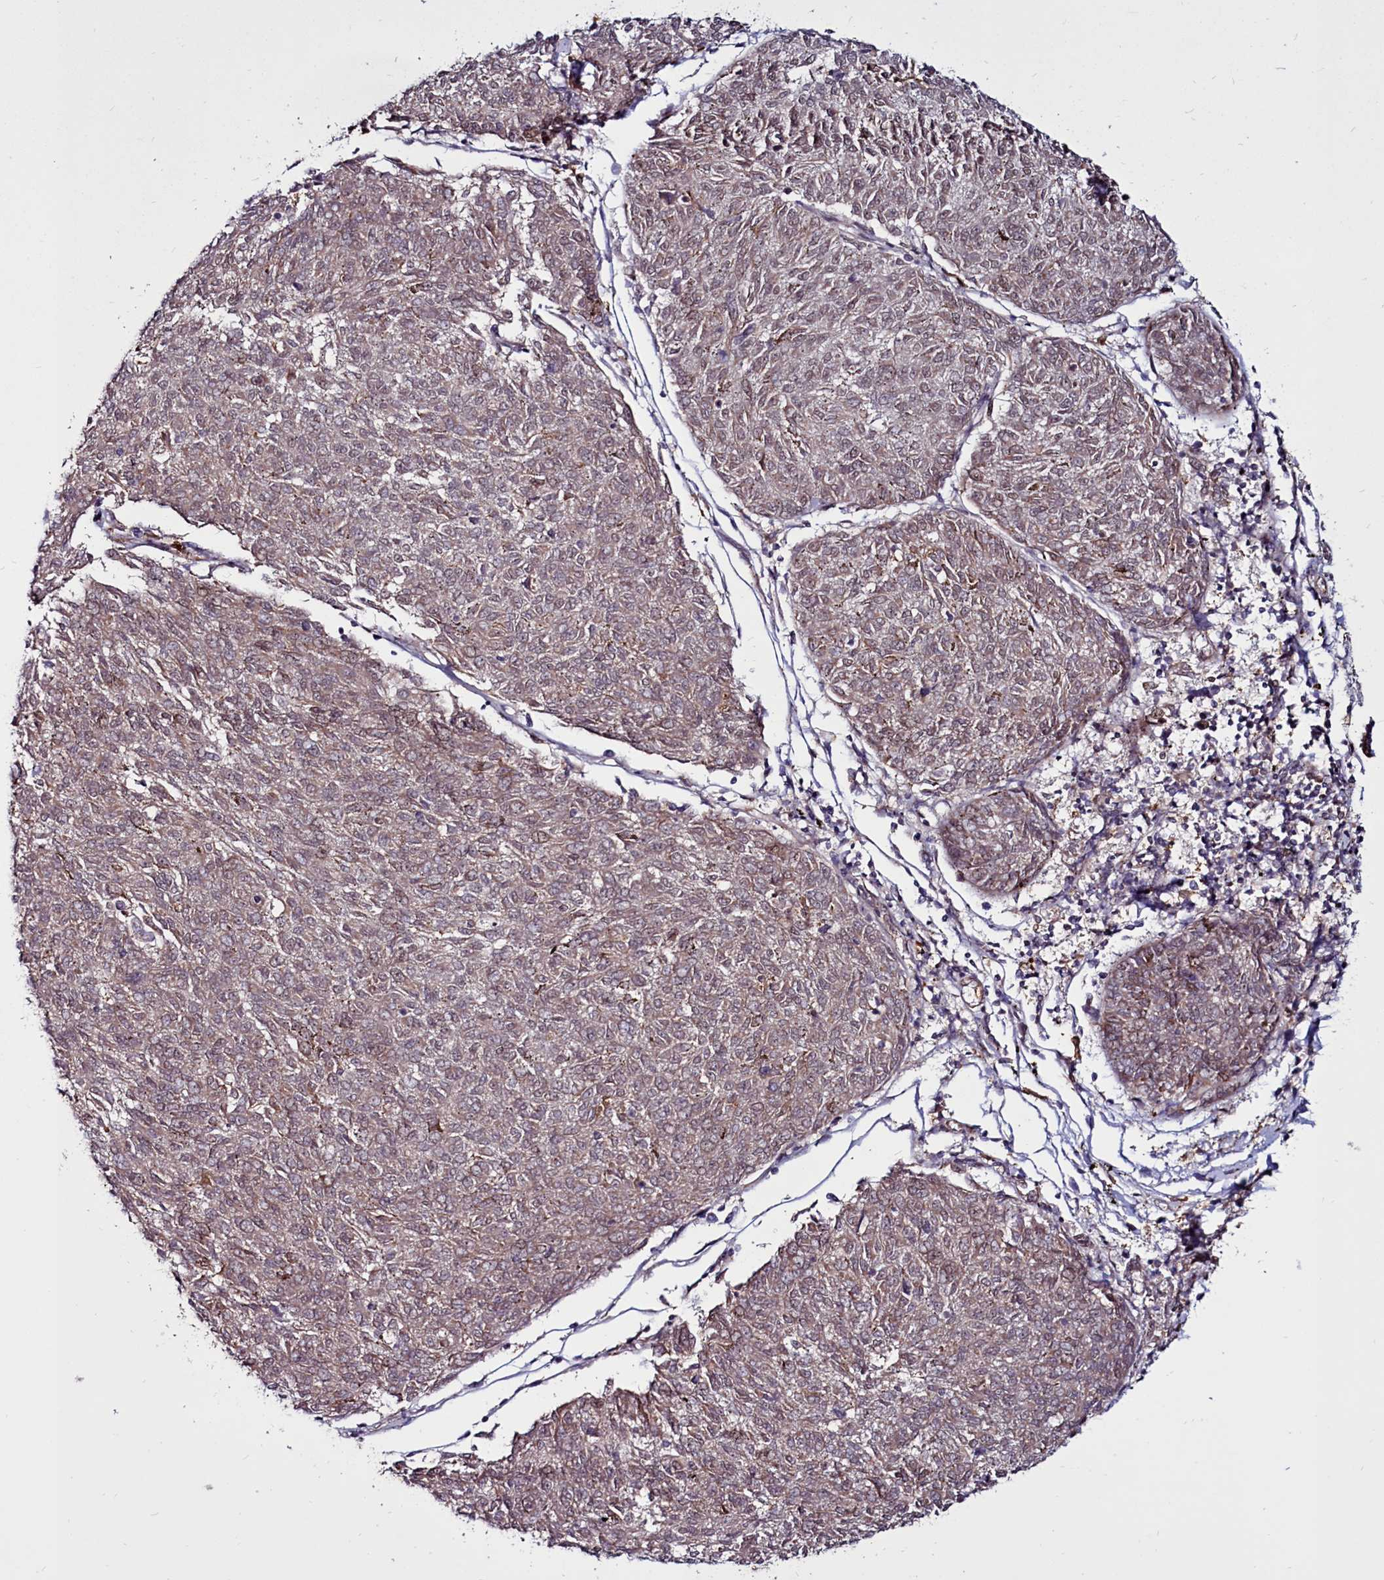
{"staining": {"intensity": "weak", "quantity": ">75%", "location": "cytoplasmic/membranous,nuclear"}, "tissue": "melanoma", "cell_type": "Tumor cells", "image_type": "cancer", "snomed": [{"axis": "morphology", "description": "Malignant melanoma, NOS"}, {"axis": "topography", "description": "Skin"}], "caption": "A brown stain shows weak cytoplasmic/membranous and nuclear positivity of a protein in human melanoma tumor cells.", "gene": "CLK3", "patient": {"sex": "female", "age": 72}}